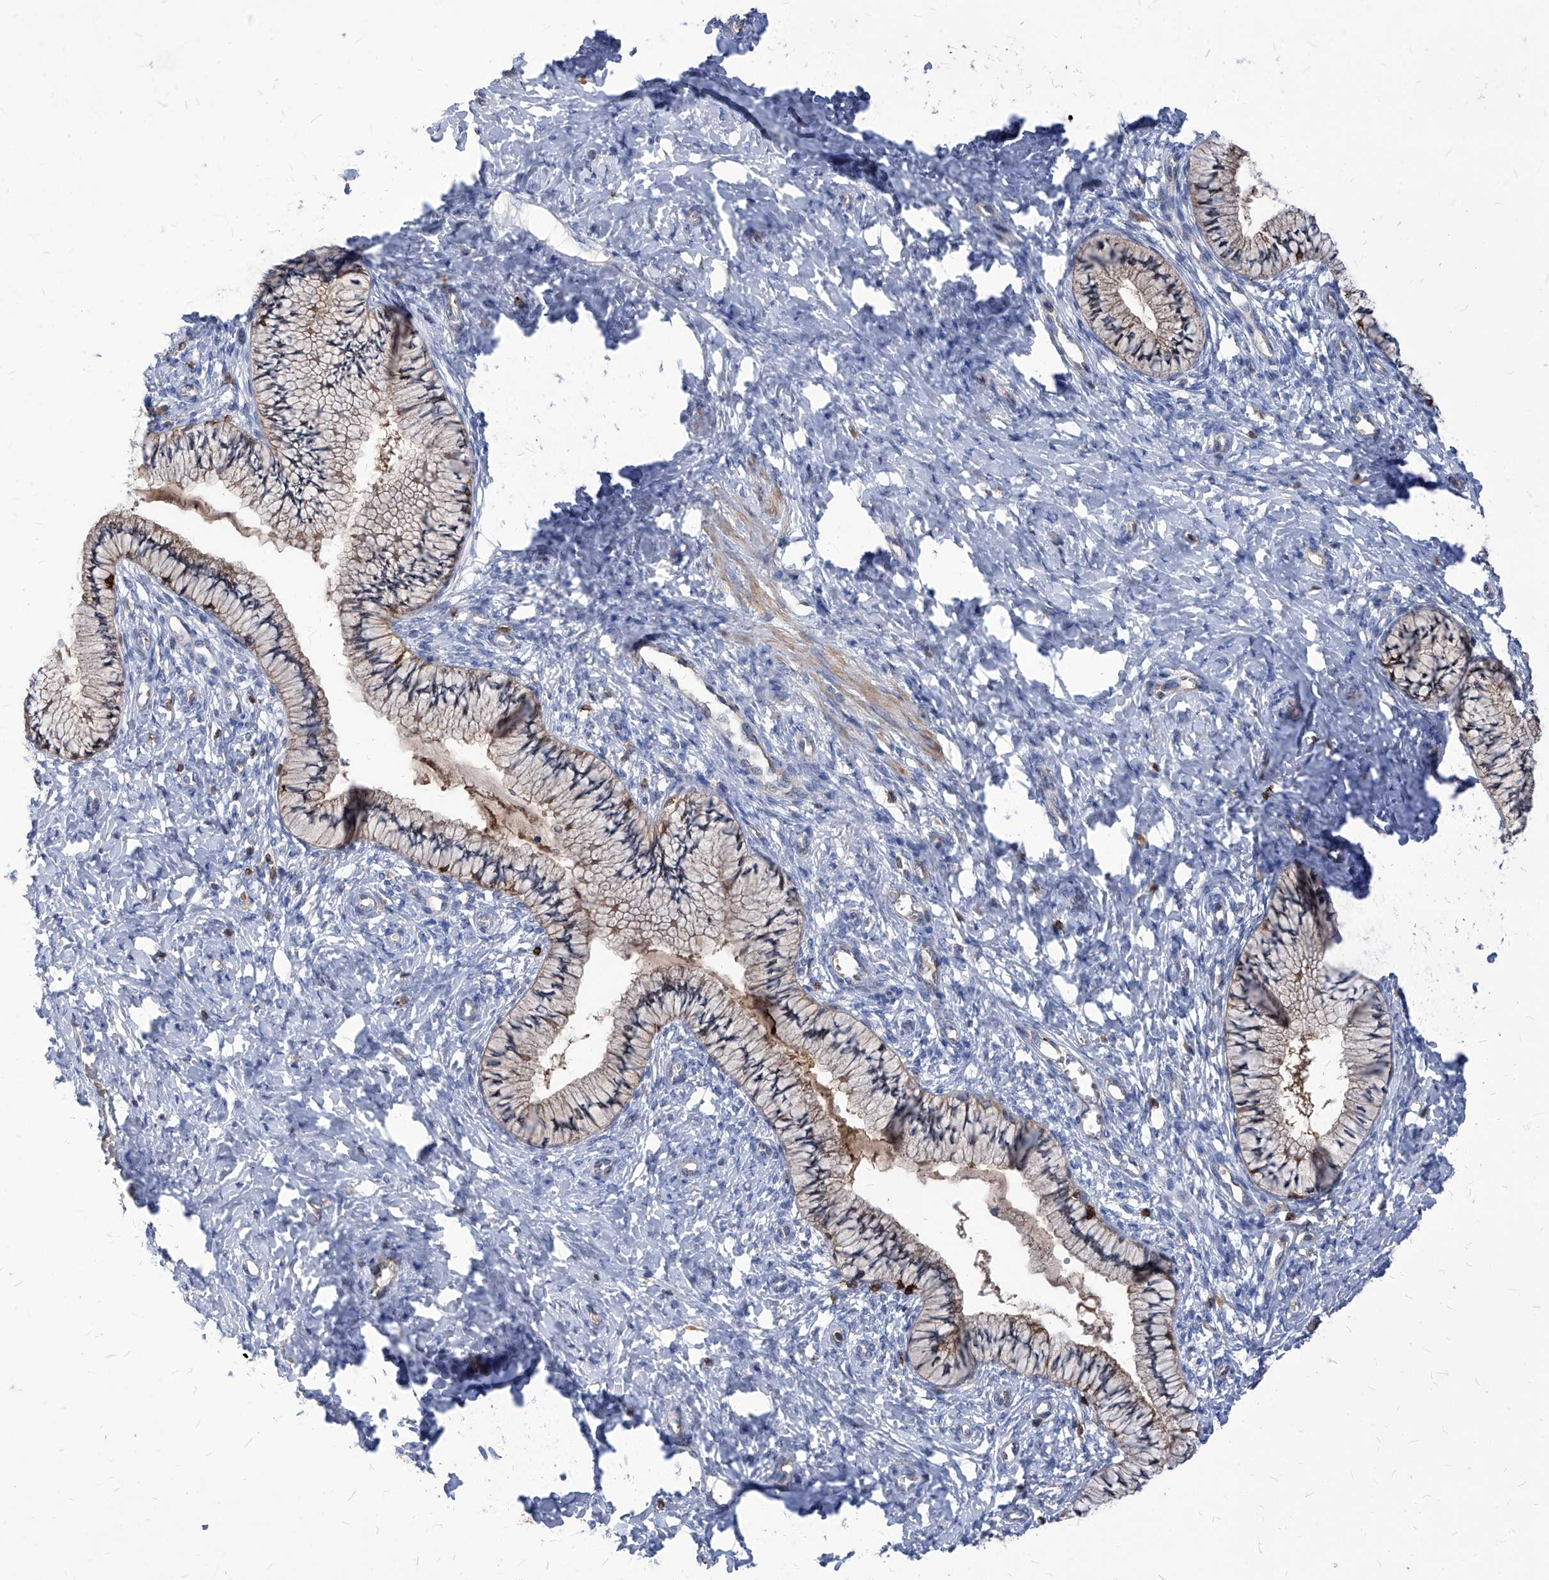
{"staining": {"intensity": "weak", "quantity": "25%-75%", "location": "cytoplasmic/membranous"}, "tissue": "cervix", "cell_type": "Glandular cells", "image_type": "normal", "snomed": [{"axis": "morphology", "description": "Normal tissue, NOS"}, {"axis": "topography", "description": "Cervix"}], "caption": "IHC (DAB (3,3'-diaminobenzidine)) staining of normal cervix reveals weak cytoplasmic/membranous protein positivity in about 25%-75% of glandular cells.", "gene": "ABRACL", "patient": {"sex": "female", "age": 36}}